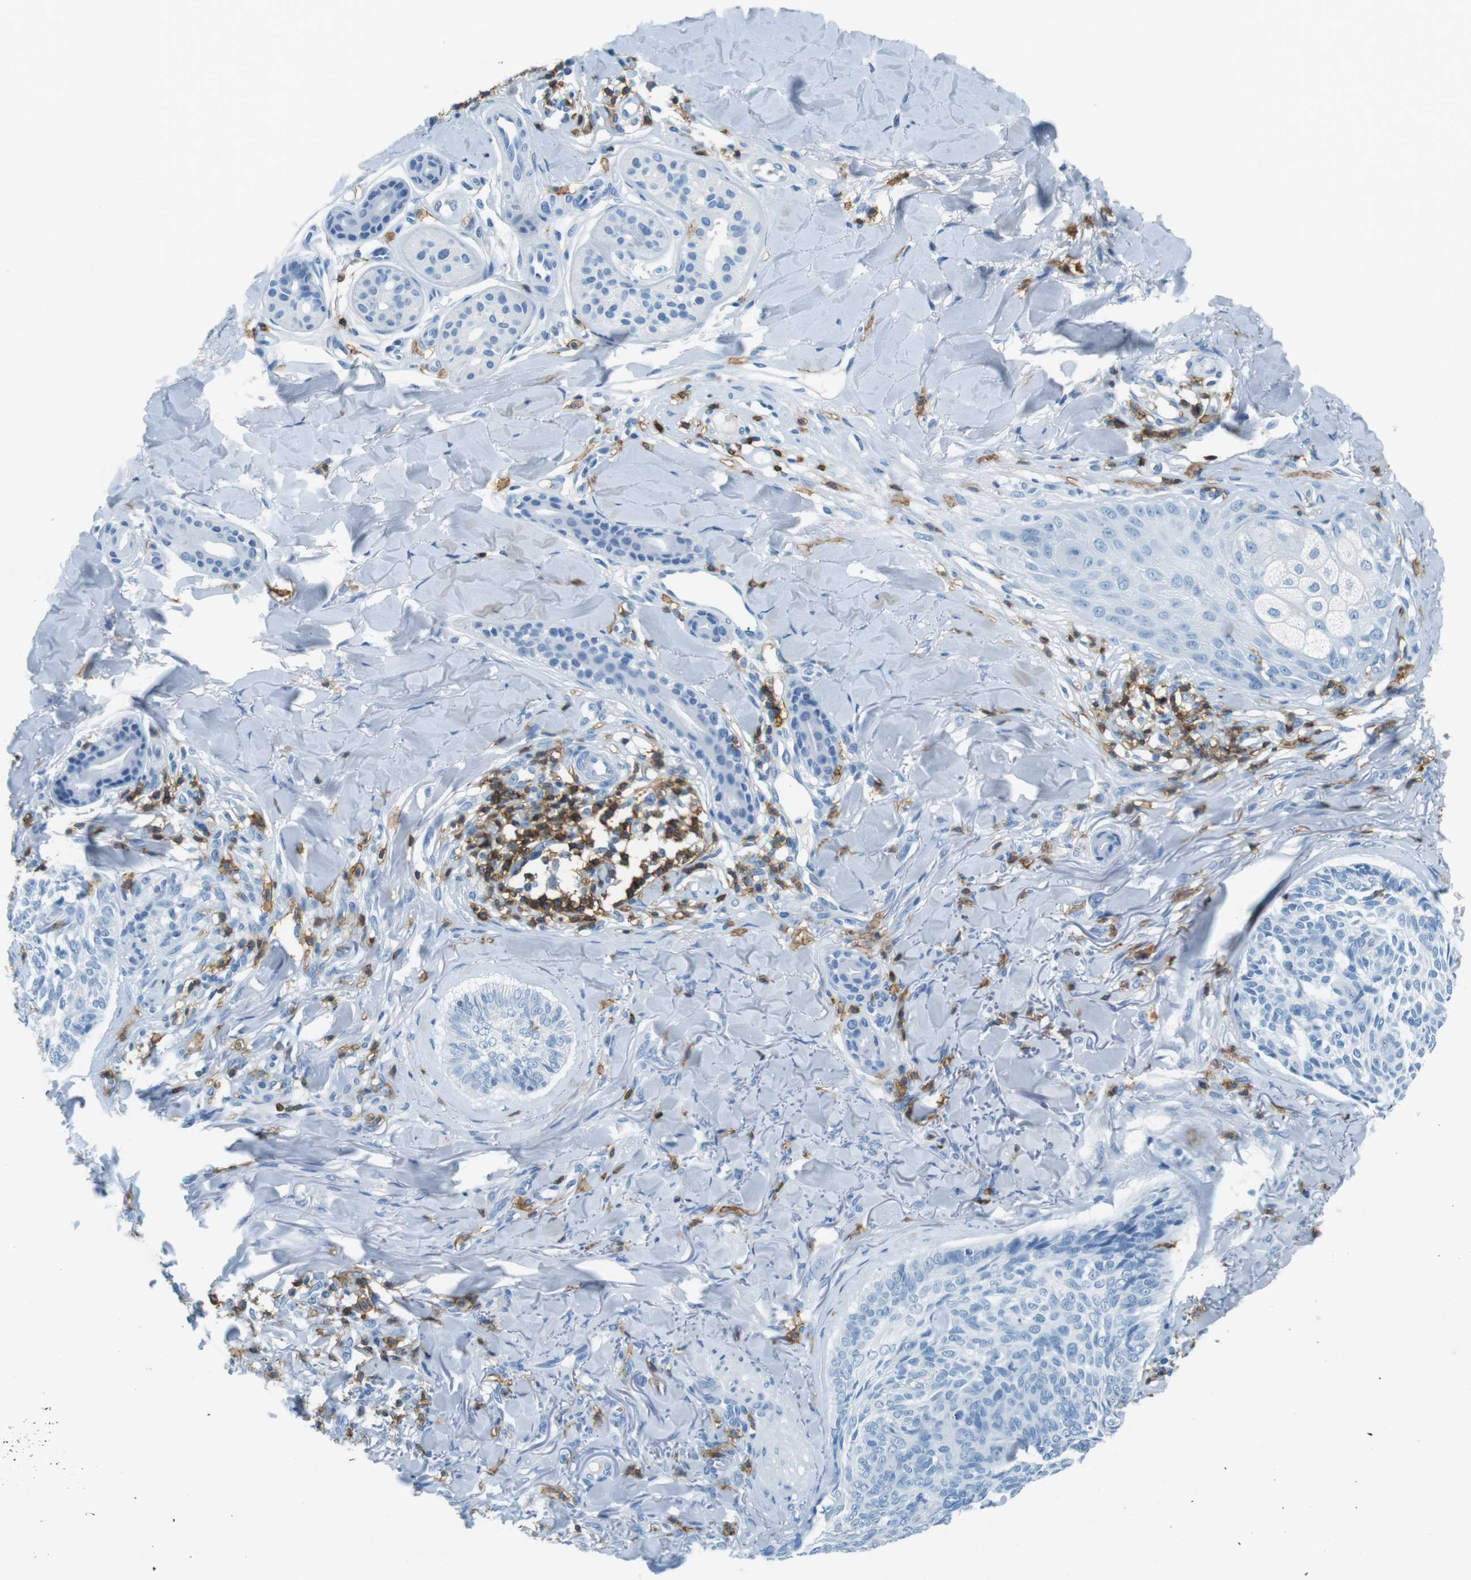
{"staining": {"intensity": "negative", "quantity": "none", "location": "none"}, "tissue": "skin cancer", "cell_type": "Tumor cells", "image_type": "cancer", "snomed": [{"axis": "morphology", "description": "Basal cell carcinoma"}, {"axis": "topography", "description": "Skin"}], "caption": "Micrograph shows no significant protein staining in tumor cells of skin cancer (basal cell carcinoma).", "gene": "LAT", "patient": {"sex": "male", "age": 43}}